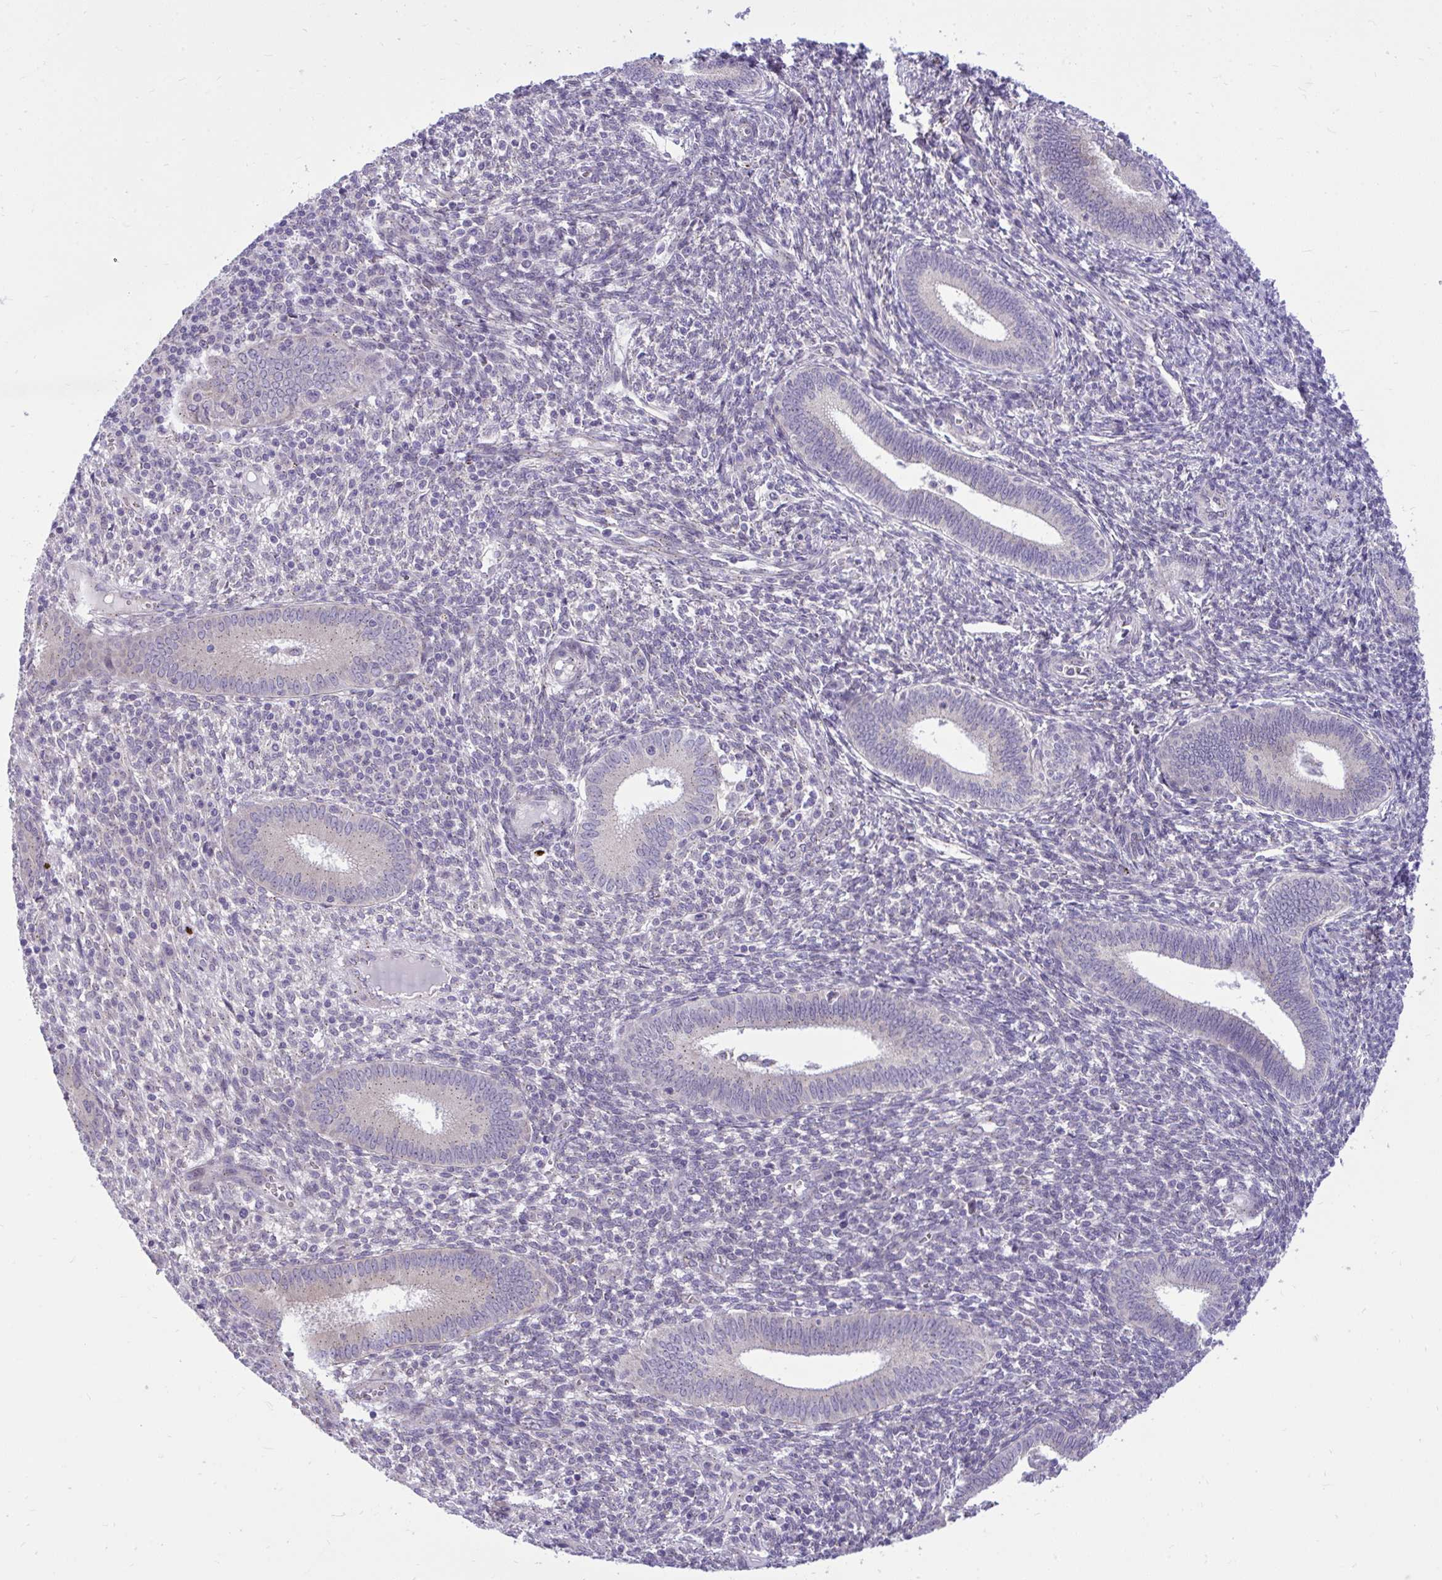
{"staining": {"intensity": "weak", "quantity": "<25%", "location": "cytoplasmic/membranous"}, "tissue": "endometrium", "cell_type": "Cells in endometrial stroma", "image_type": "normal", "snomed": [{"axis": "morphology", "description": "Normal tissue, NOS"}, {"axis": "topography", "description": "Endometrium"}], "caption": "Immunohistochemical staining of unremarkable endometrium displays no significant expression in cells in endometrial stroma. (Brightfield microscopy of DAB immunohistochemistry at high magnification).", "gene": "CEACAM18", "patient": {"sex": "female", "age": 41}}